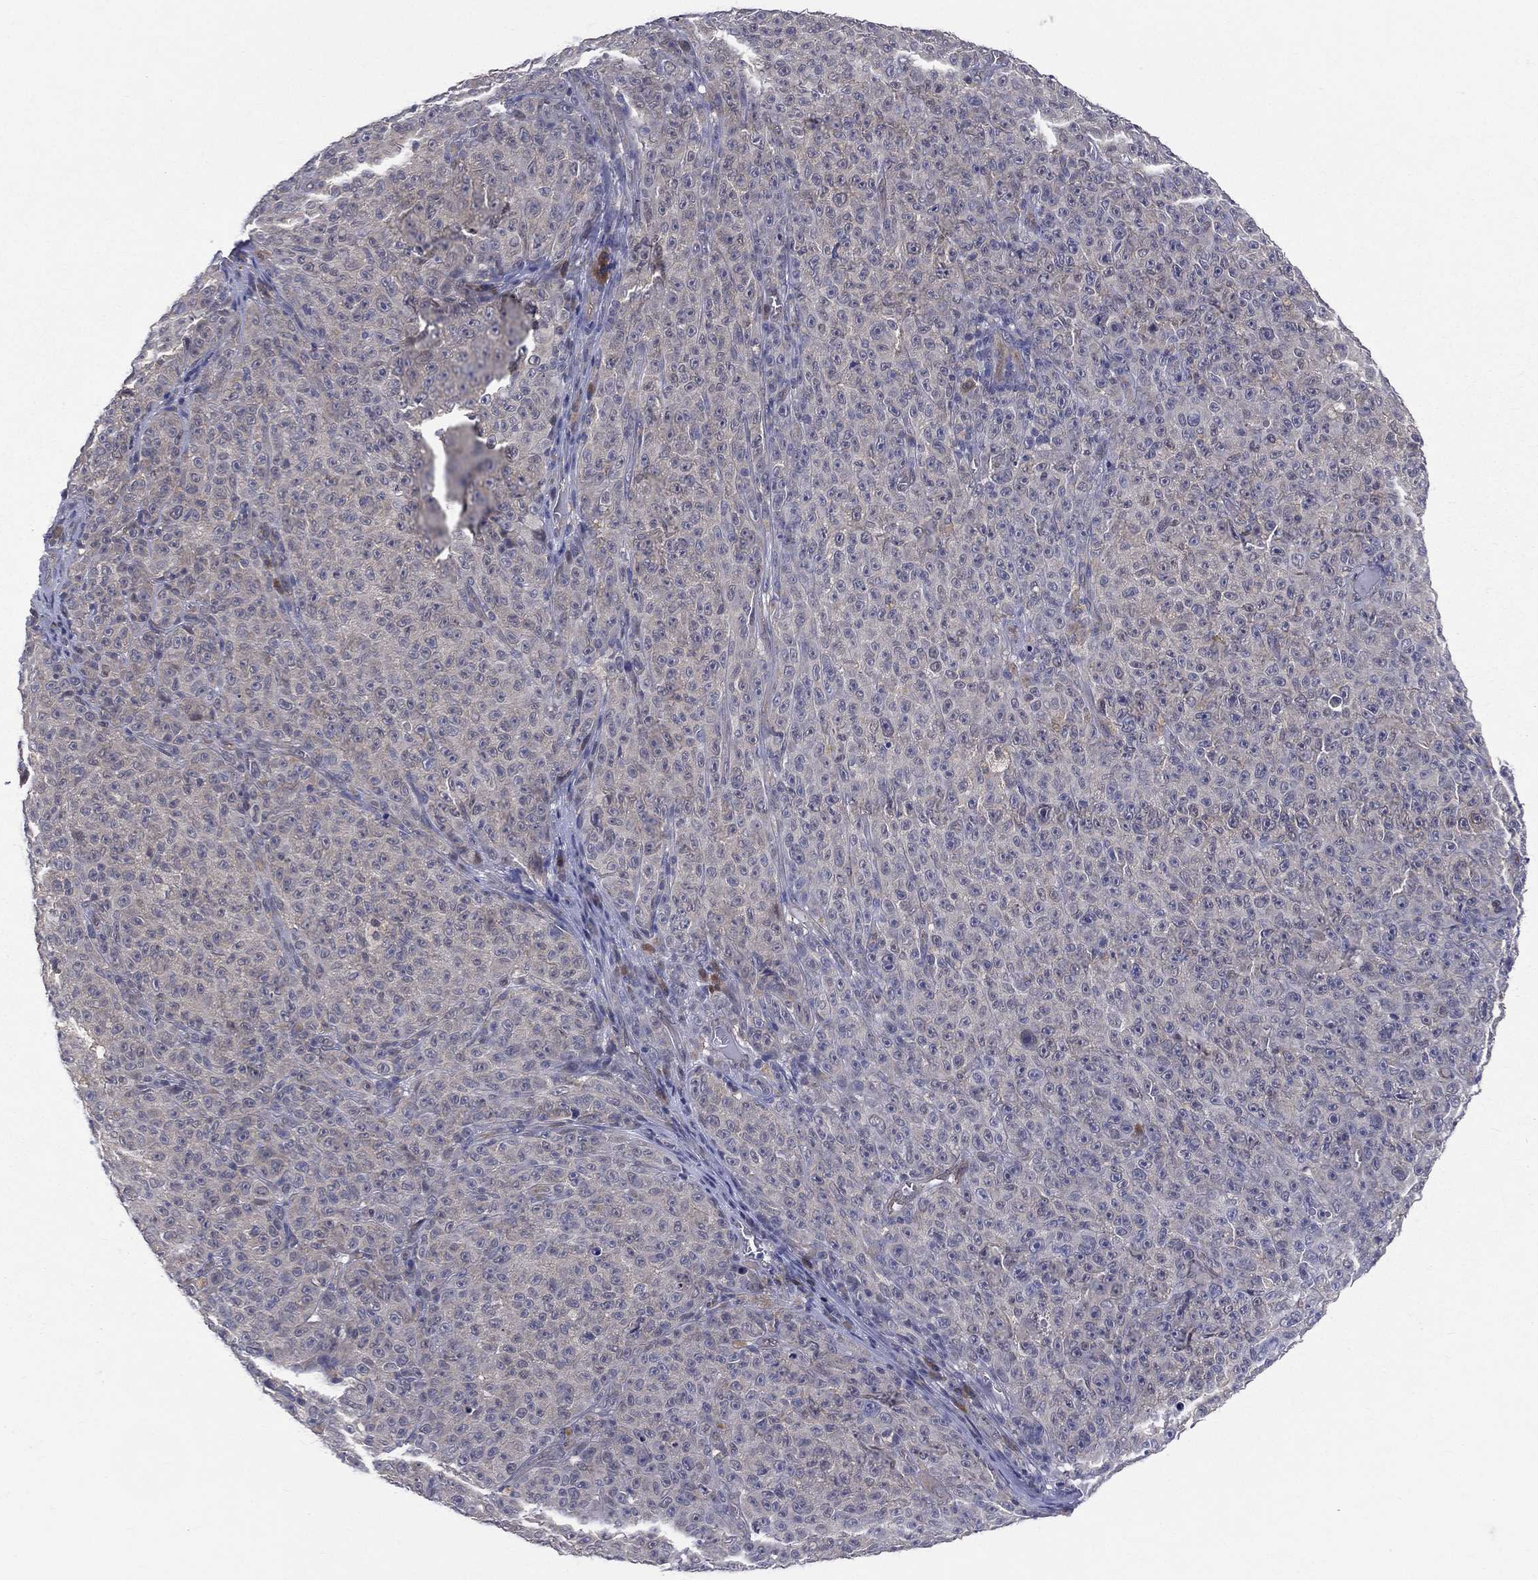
{"staining": {"intensity": "negative", "quantity": "none", "location": "none"}, "tissue": "melanoma", "cell_type": "Tumor cells", "image_type": "cancer", "snomed": [{"axis": "morphology", "description": "Malignant melanoma, NOS"}, {"axis": "topography", "description": "Skin"}], "caption": "High power microscopy histopathology image of an immunohistochemistry (IHC) photomicrograph of melanoma, revealing no significant positivity in tumor cells.", "gene": "DLG4", "patient": {"sex": "female", "age": 82}}